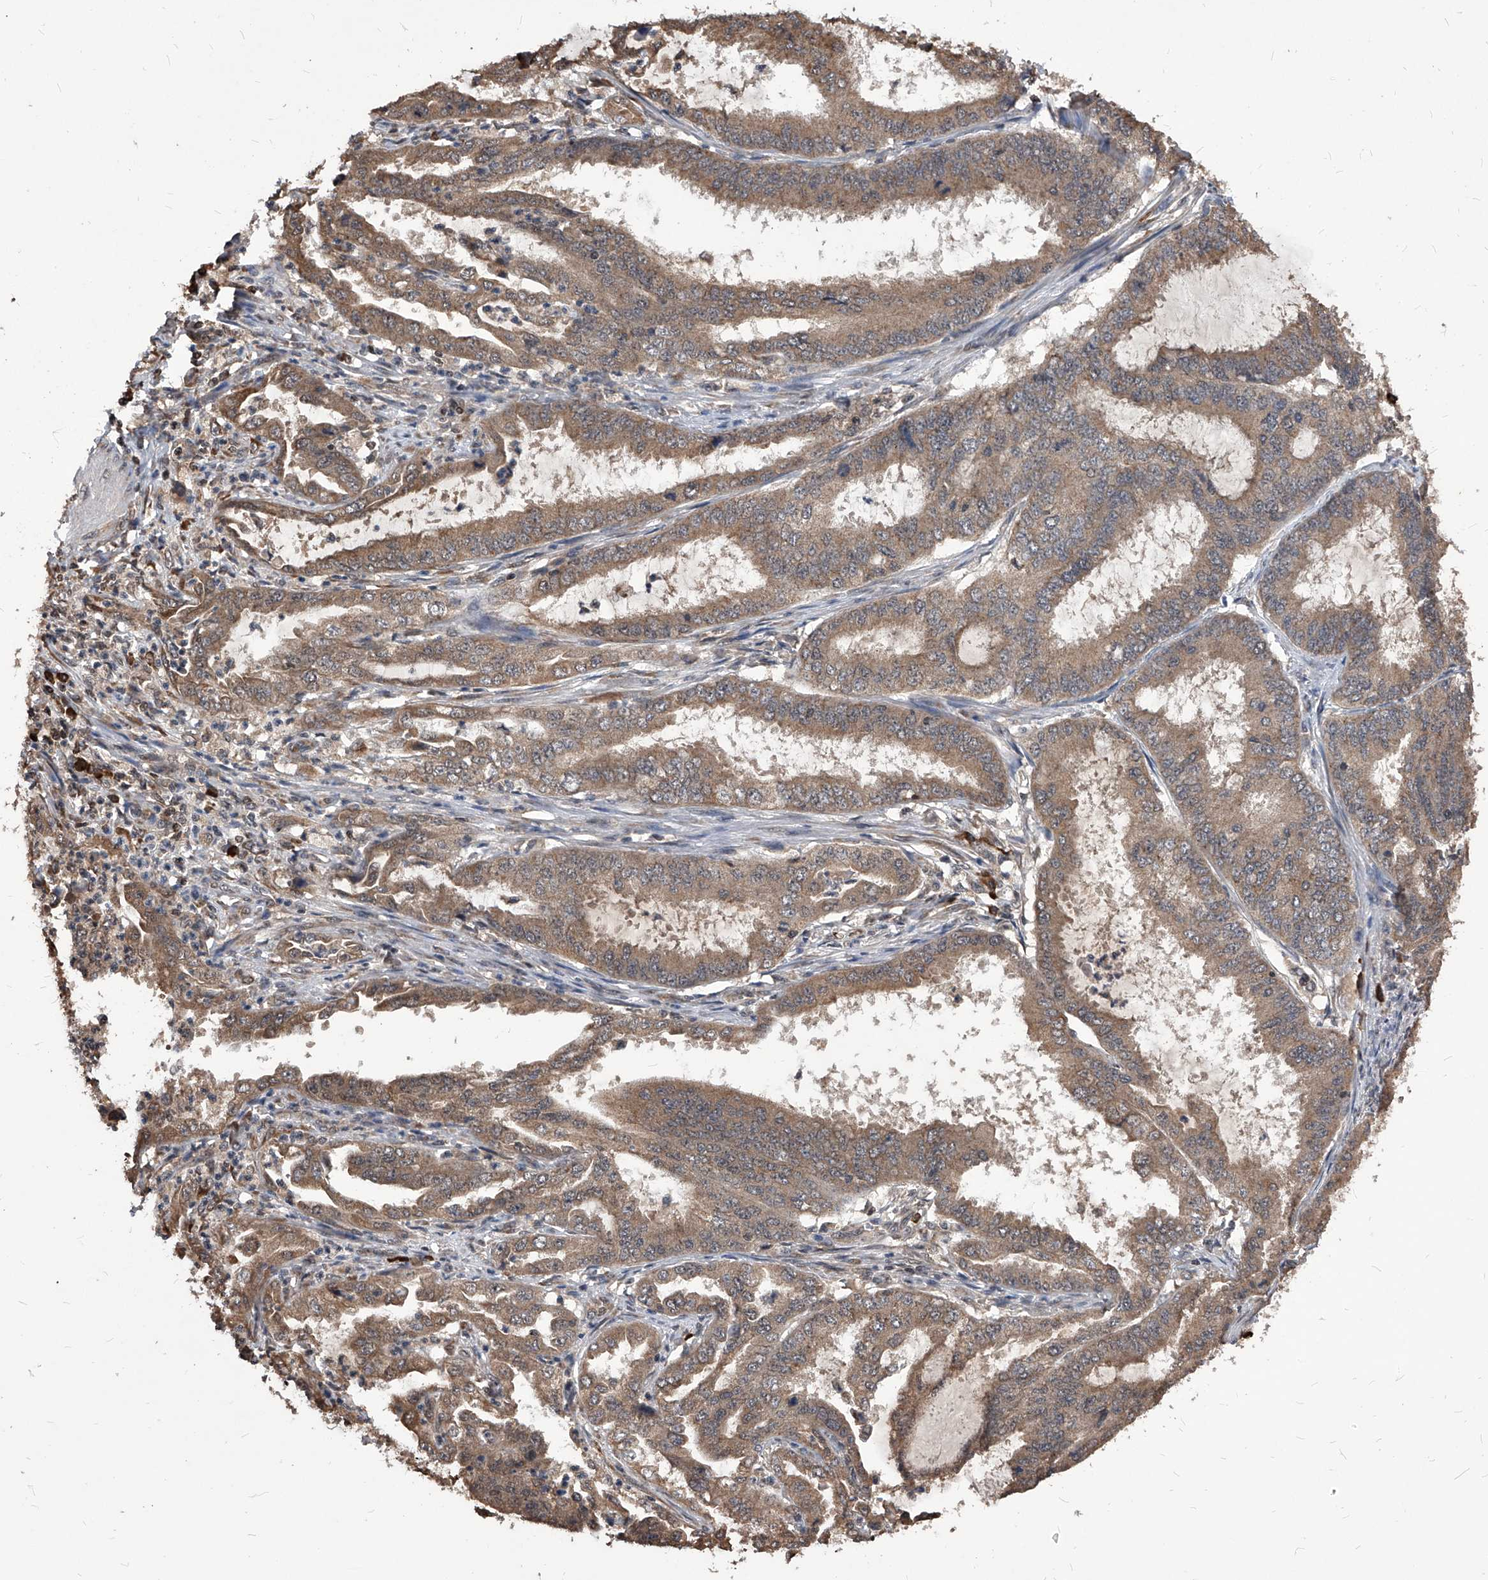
{"staining": {"intensity": "moderate", "quantity": ">75%", "location": "cytoplasmic/membranous"}, "tissue": "endometrial cancer", "cell_type": "Tumor cells", "image_type": "cancer", "snomed": [{"axis": "morphology", "description": "Adenocarcinoma, NOS"}, {"axis": "topography", "description": "Endometrium"}], "caption": "About >75% of tumor cells in human endometrial cancer (adenocarcinoma) reveal moderate cytoplasmic/membranous protein positivity as visualized by brown immunohistochemical staining.", "gene": "ID1", "patient": {"sex": "female", "age": 51}}